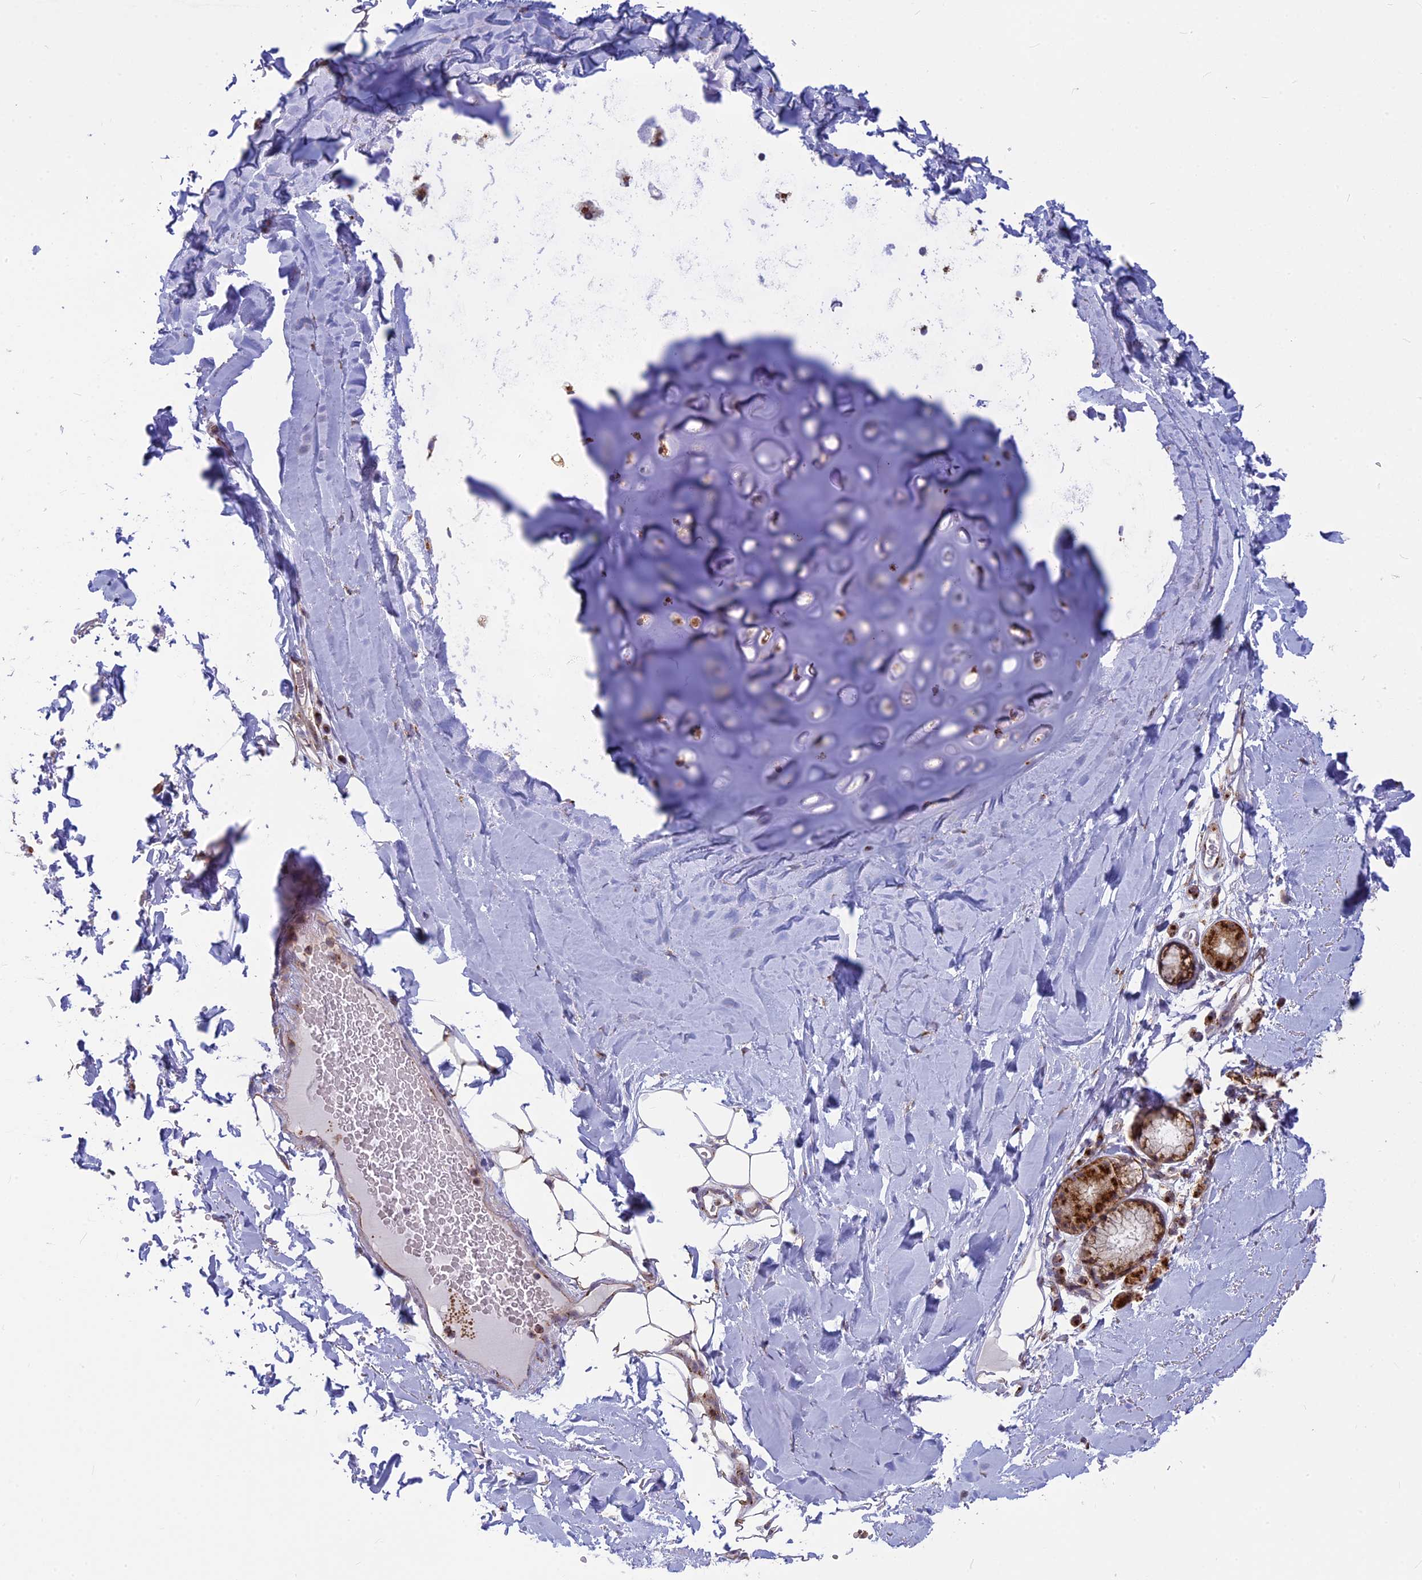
{"staining": {"intensity": "negative", "quantity": "none", "location": "none"}, "tissue": "adipose tissue", "cell_type": "Adipocytes", "image_type": "normal", "snomed": [{"axis": "morphology", "description": "Normal tissue, NOS"}, {"axis": "topography", "description": "Lymph node"}, {"axis": "topography", "description": "Bronchus"}], "caption": "Immunohistochemistry (IHC) histopathology image of unremarkable adipose tissue stained for a protein (brown), which demonstrates no positivity in adipocytes.", "gene": "CLINT1", "patient": {"sex": "male", "age": 63}}